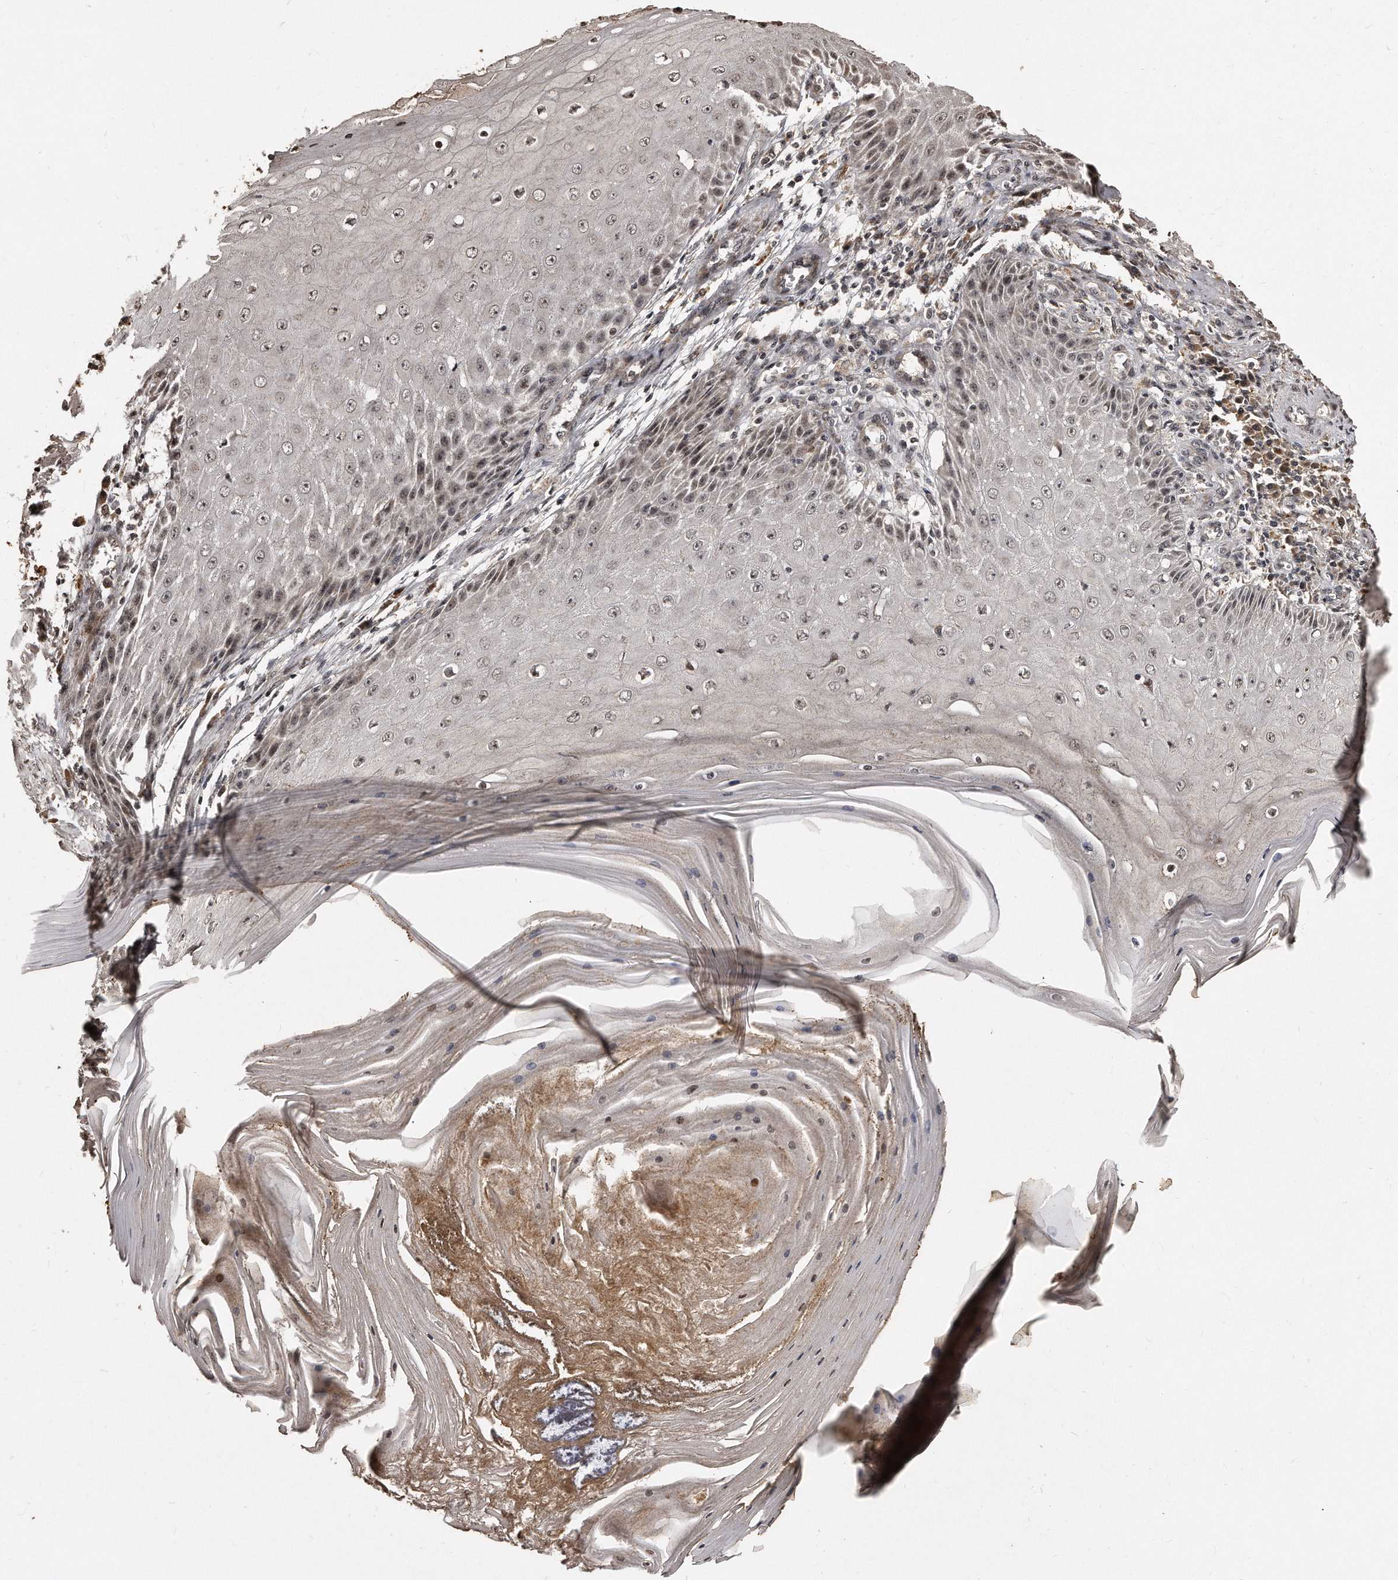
{"staining": {"intensity": "weak", "quantity": ">75%", "location": "nuclear"}, "tissue": "skin cancer", "cell_type": "Tumor cells", "image_type": "cancer", "snomed": [{"axis": "morphology", "description": "Squamous cell carcinoma, NOS"}, {"axis": "topography", "description": "Skin"}], "caption": "Immunohistochemistry (IHC) micrograph of neoplastic tissue: squamous cell carcinoma (skin) stained using immunohistochemistry demonstrates low levels of weak protein expression localized specifically in the nuclear of tumor cells, appearing as a nuclear brown color.", "gene": "TSHR", "patient": {"sex": "female", "age": 73}}